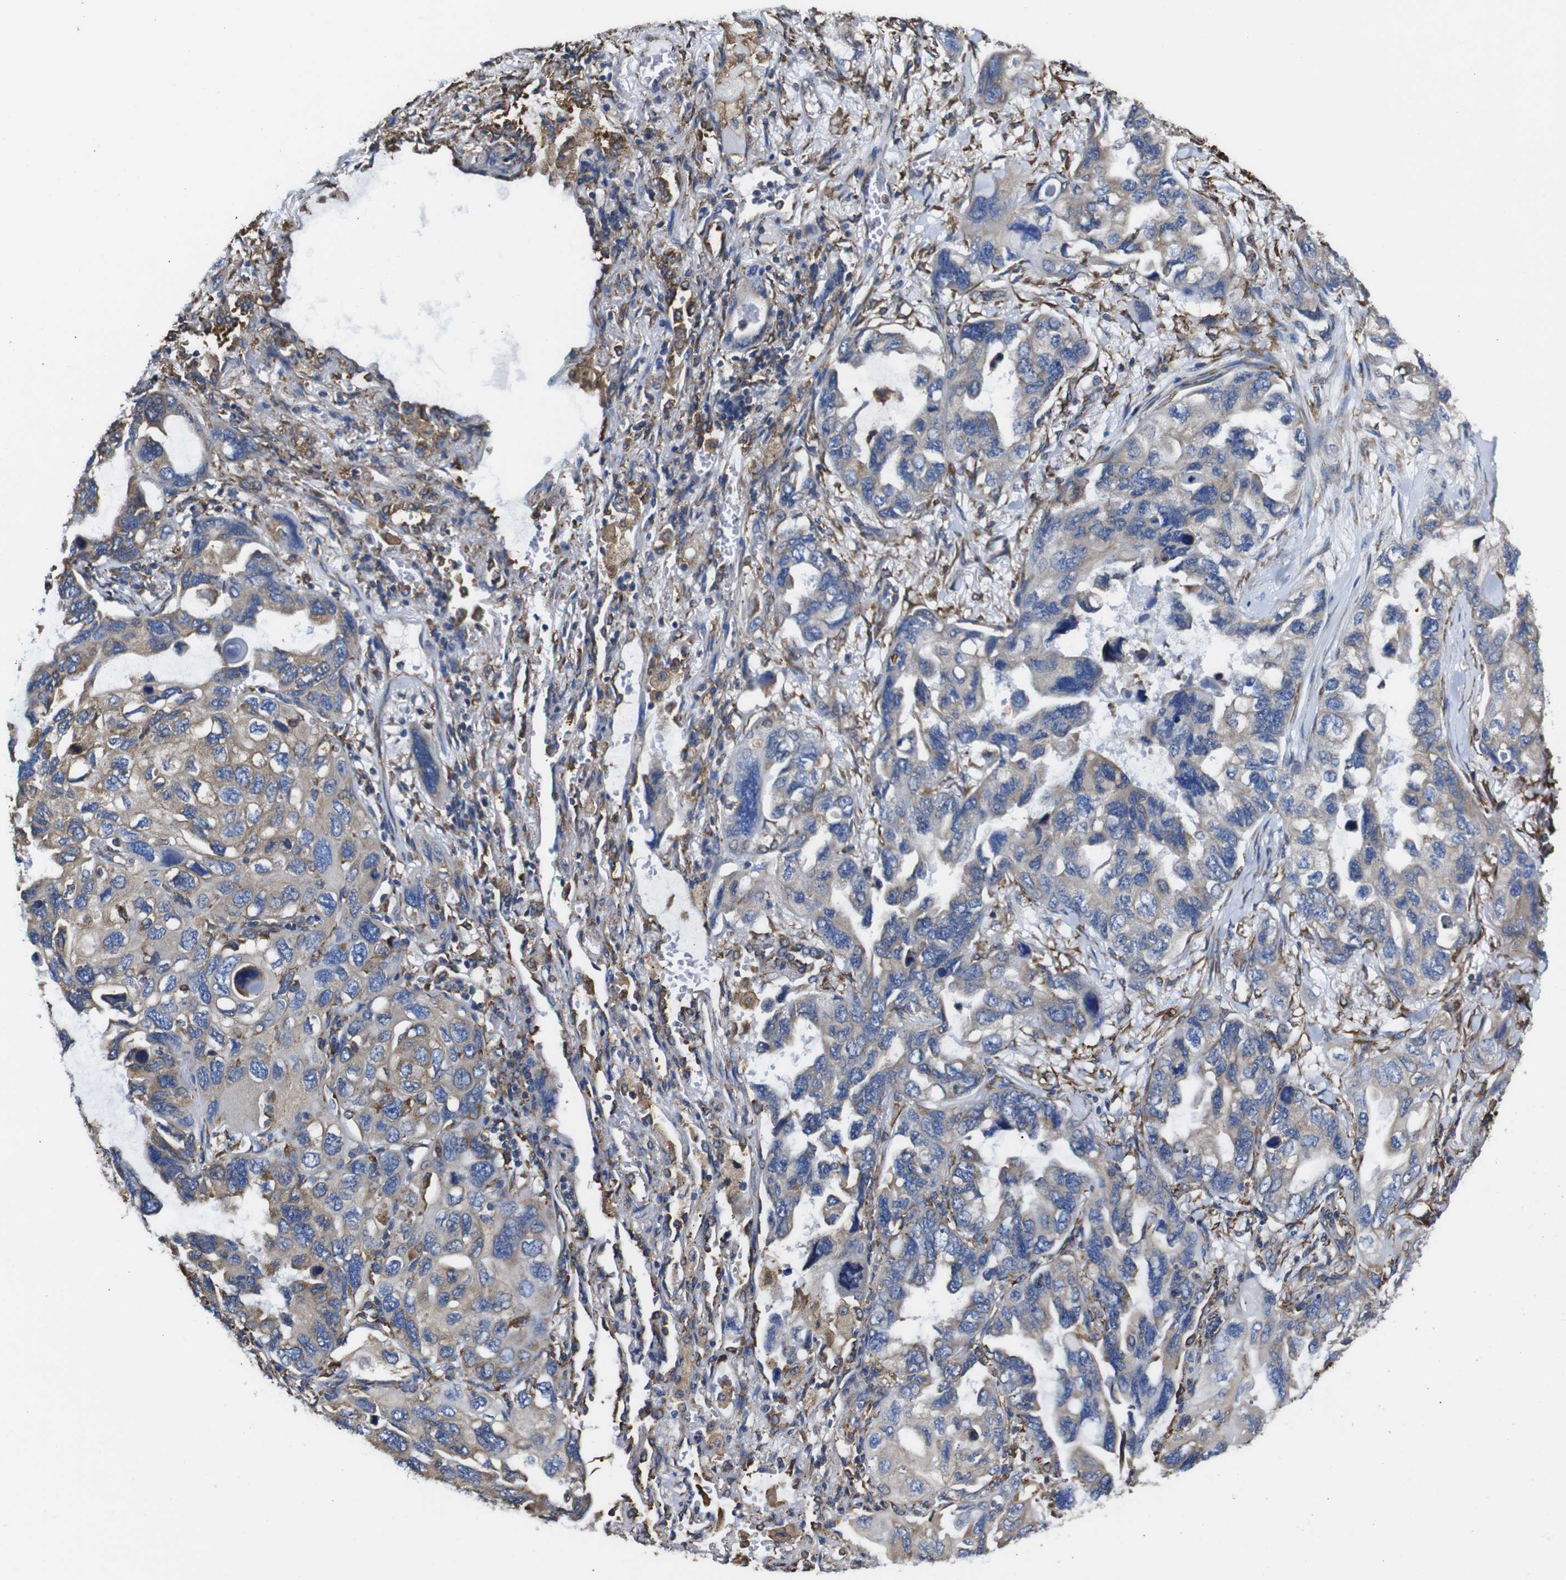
{"staining": {"intensity": "weak", "quantity": ">75%", "location": "cytoplasmic/membranous"}, "tissue": "lung cancer", "cell_type": "Tumor cells", "image_type": "cancer", "snomed": [{"axis": "morphology", "description": "Squamous cell carcinoma, NOS"}, {"axis": "topography", "description": "Lung"}], "caption": "Protein expression analysis of lung cancer (squamous cell carcinoma) demonstrates weak cytoplasmic/membranous expression in approximately >75% of tumor cells.", "gene": "PPIB", "patient": {"sex": "female", "age": 73}}